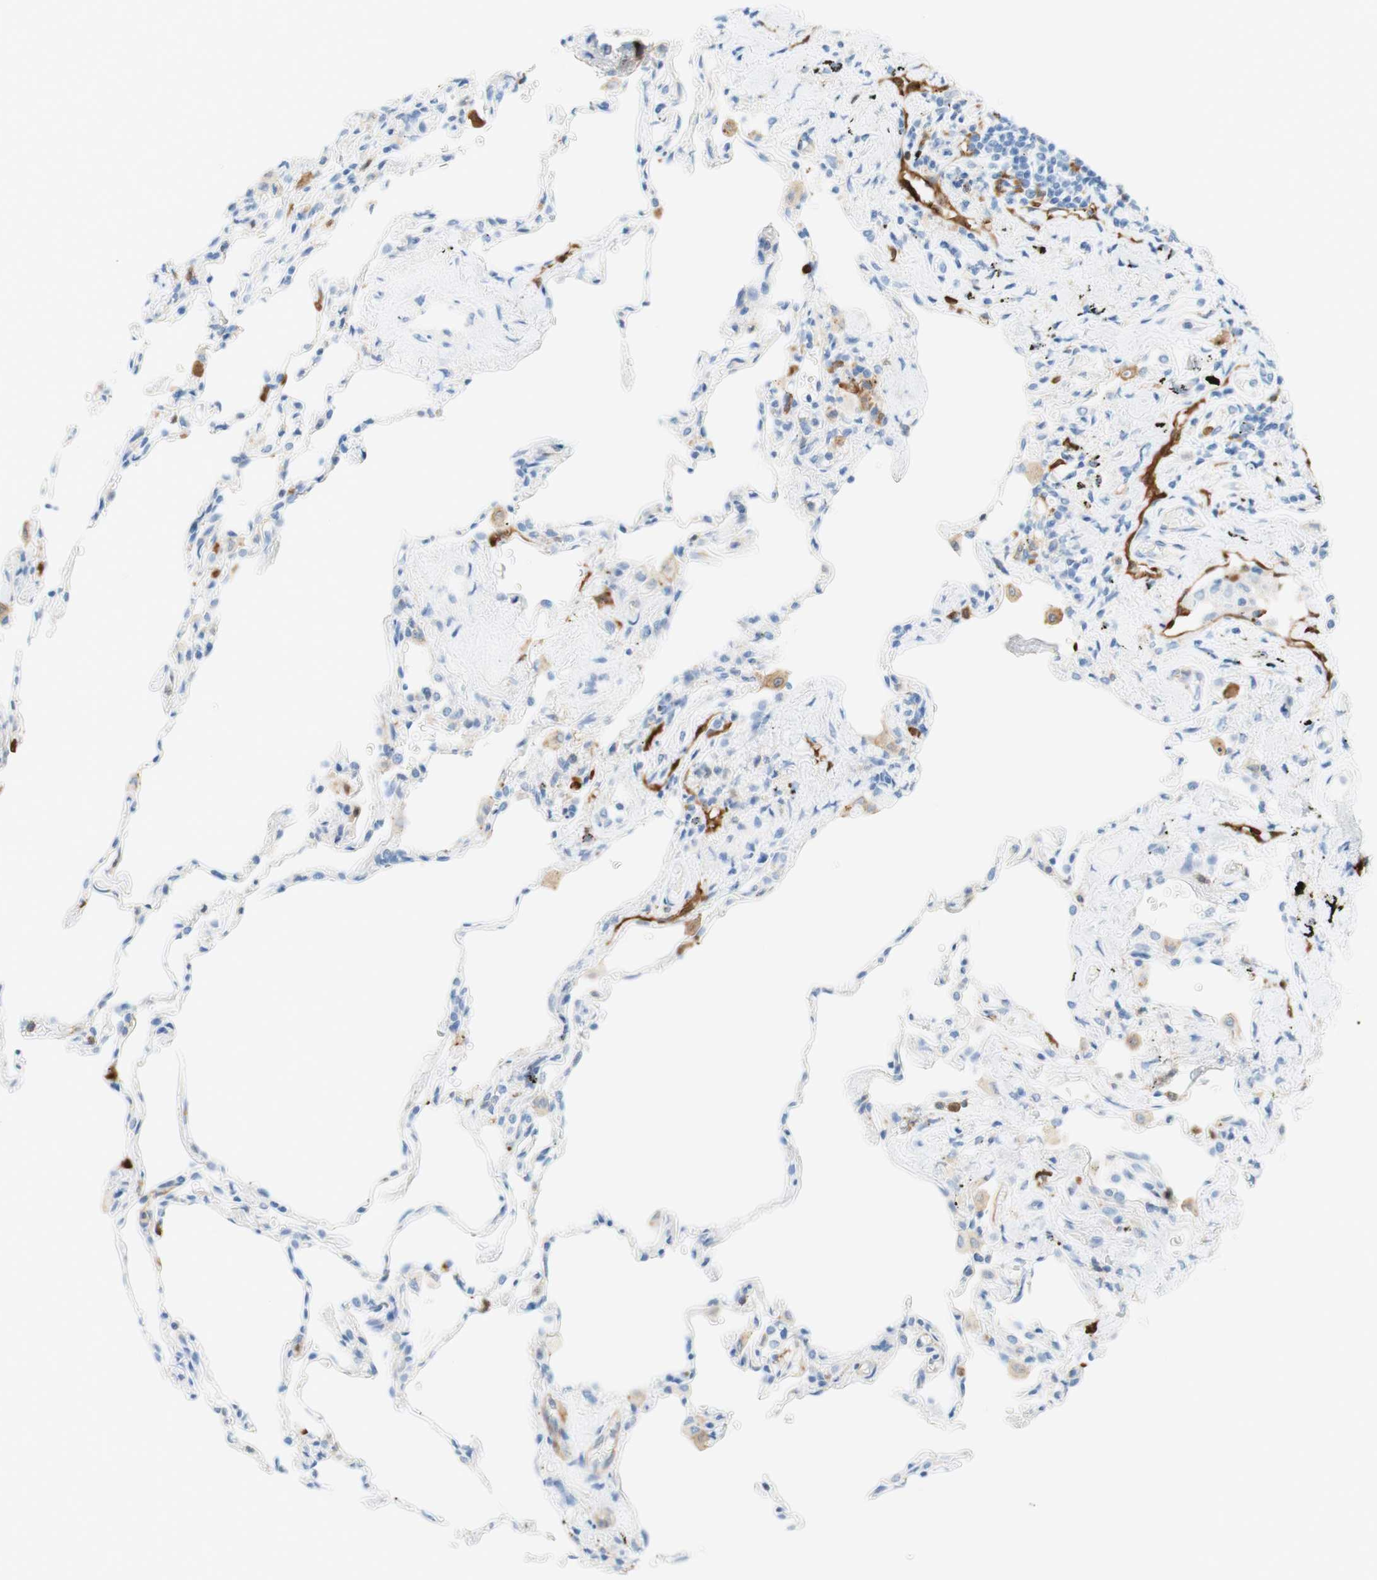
{"staining": {"intensity": "weak", "quantity": "<25%", "location": "cytoplasmic/membranous"}, "tissue": "lung", "cell_type": "Alveolar cells", "image_type": "normal", "snomed": [{"axis": "morphology", "description": "Normal tissue, NOS"}, {"axis": "topography", "description": "Lung"}], "caption": "There is no significant expression in alveolar cells of lung. (DAB immunohistochemistry (IHC), high magnification).", "gene": "STMN1", "patient": {"sex": "male", "age": 59}}